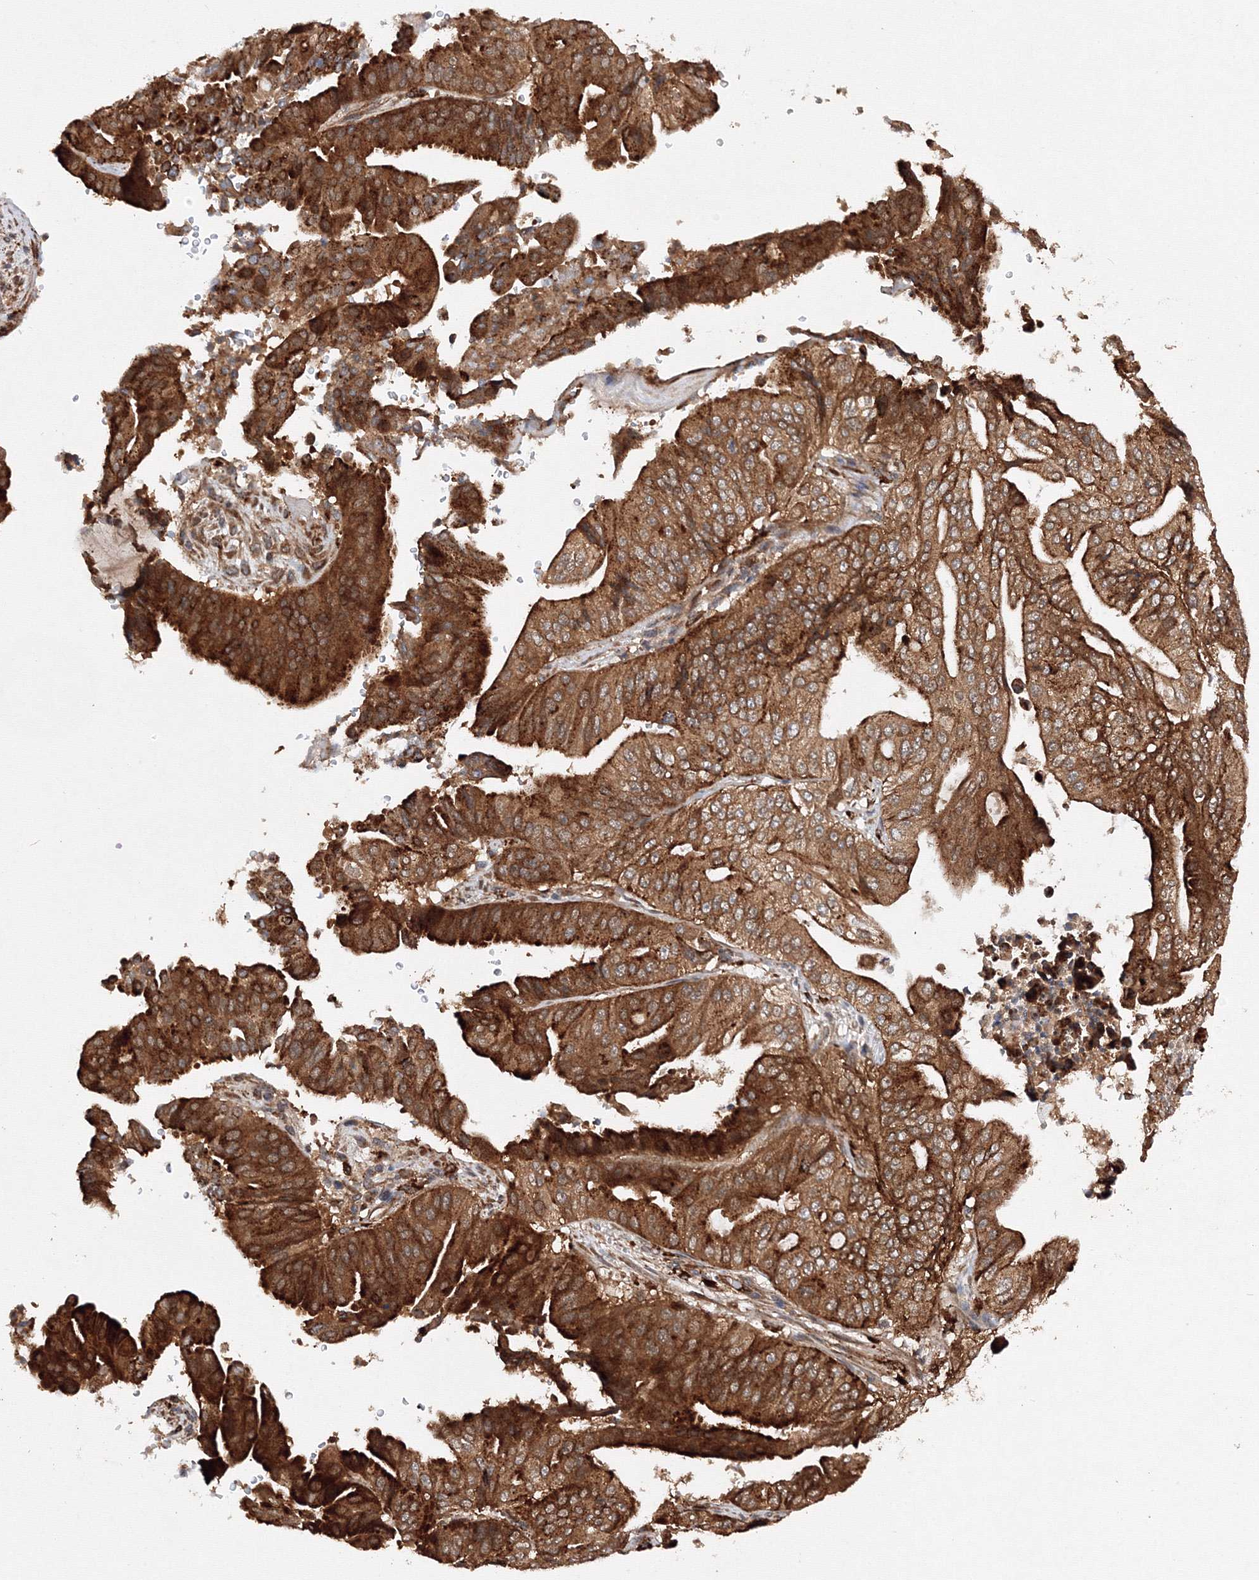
{"staining": {"intensity": "strong", "quantity": ">75%", "location": "cytoplasmic/membranous"}, "tissue": "pancreatic cancer", "cell_type": "Tumor cells", "image_type": "cancer", "snomed": [{"axis": "morphology", "description": "Adenocarcinoma, NOS"}, {"axis": "topography", "description": "Pancreas"}], "caption": "DAB immunohistochemical staining of human adenocarcinoma (pancreatic) reveals strong cytoplasmic/membranous protein expression in approximately >75% of tumor cells.", "gene": "DCTD", "patient": {"sex": "female", "age": 77}}